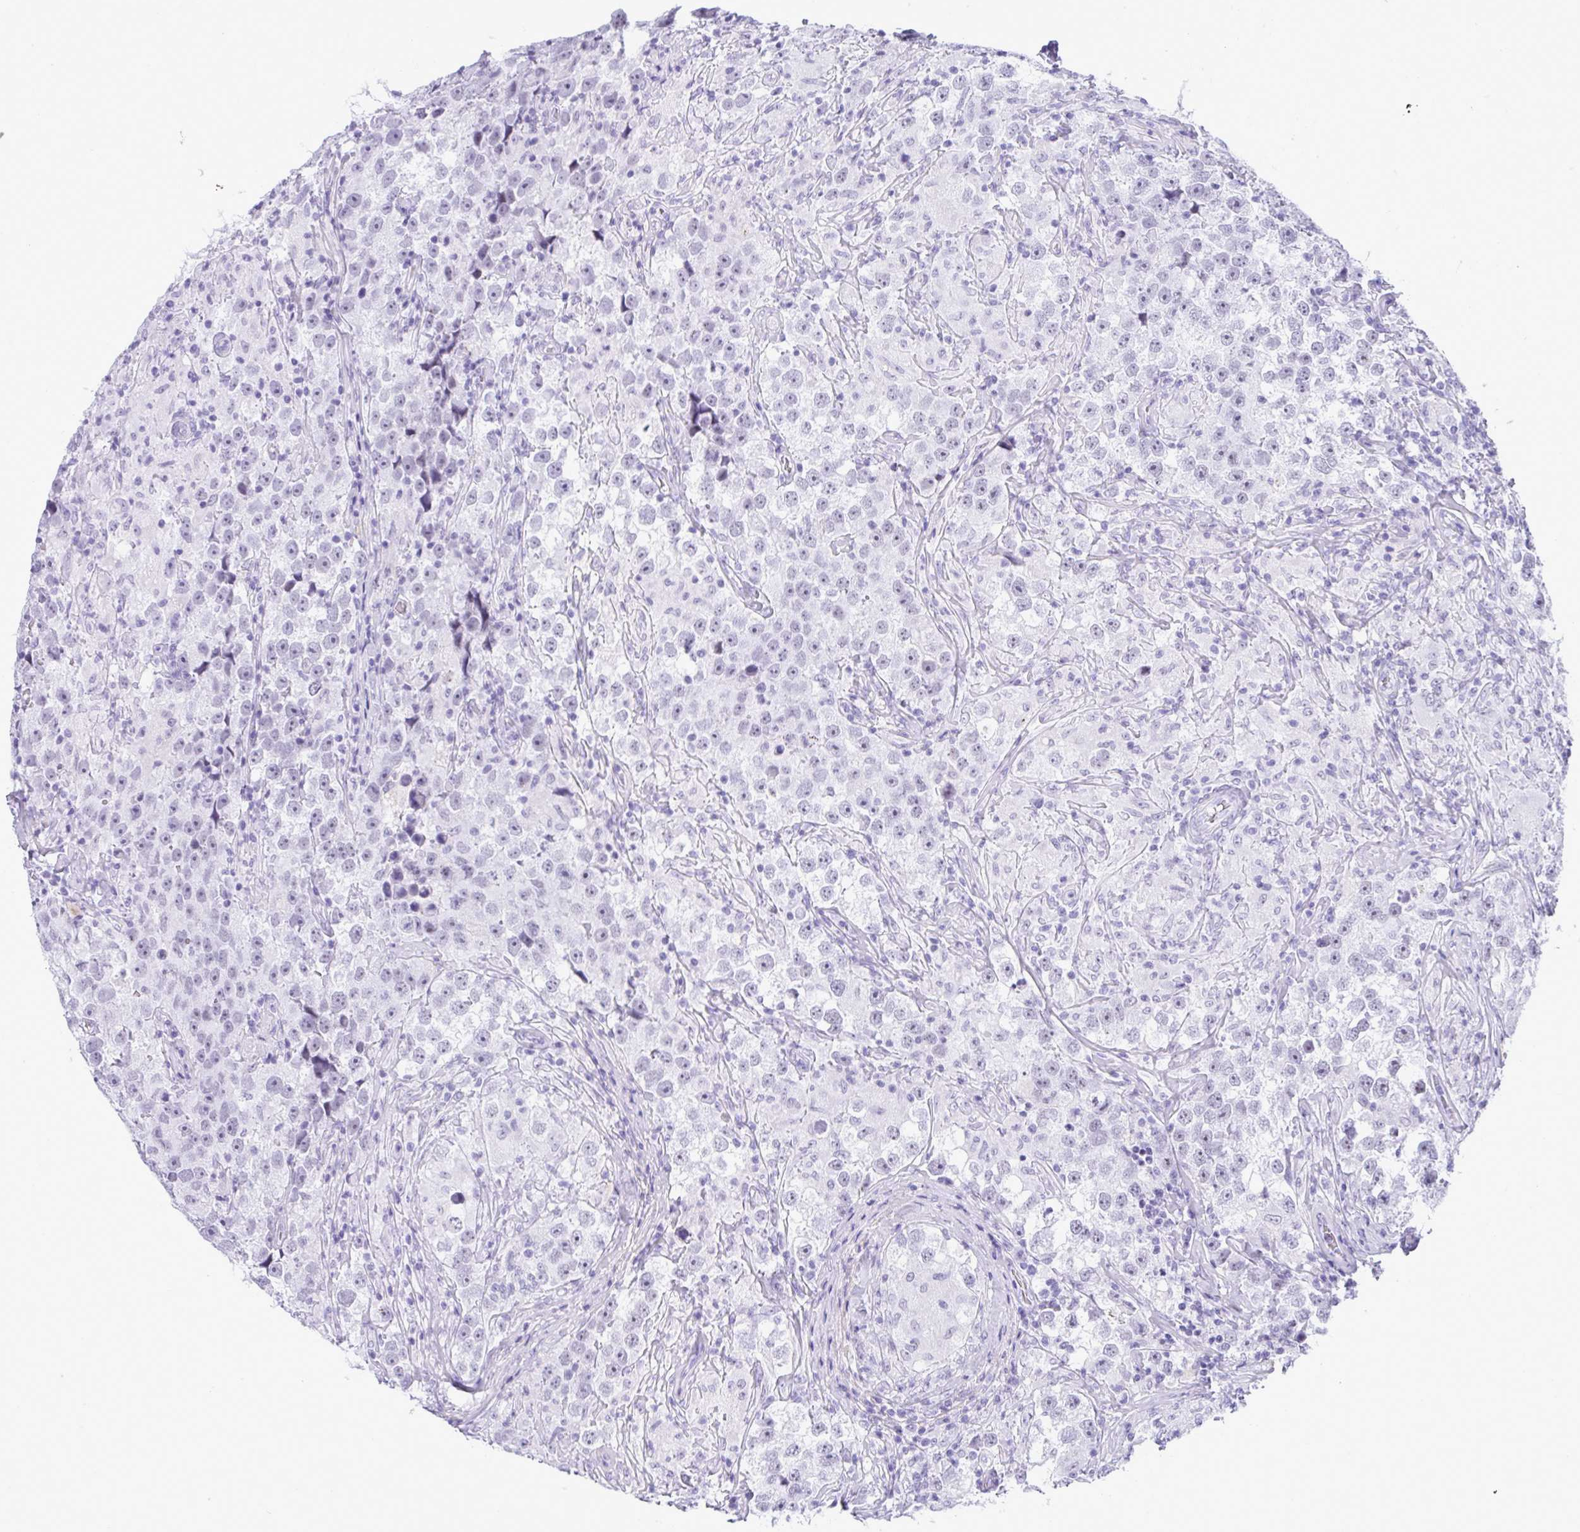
{"staining": {"intensity": "negative", "quantity": "none", "location": "none"}, "tissue": "testis cancer", "cell_type": "Tumor cells", "image_type": "cancer", "snomed": [{"axis": "morphology", "description": "Seminoma, NOS"}, {"axis": "topography", "description": "Testis"}], "caption": "High magnification brightfield microscopy of testis seminoma stained with DAB (3,3'-diaminobenzidine) (brown) and counterstained with hematoxylin (blue): tumor cells show no significant staining.", "gene": "ELN", "patient": {"sex": "male", "age": 46}}